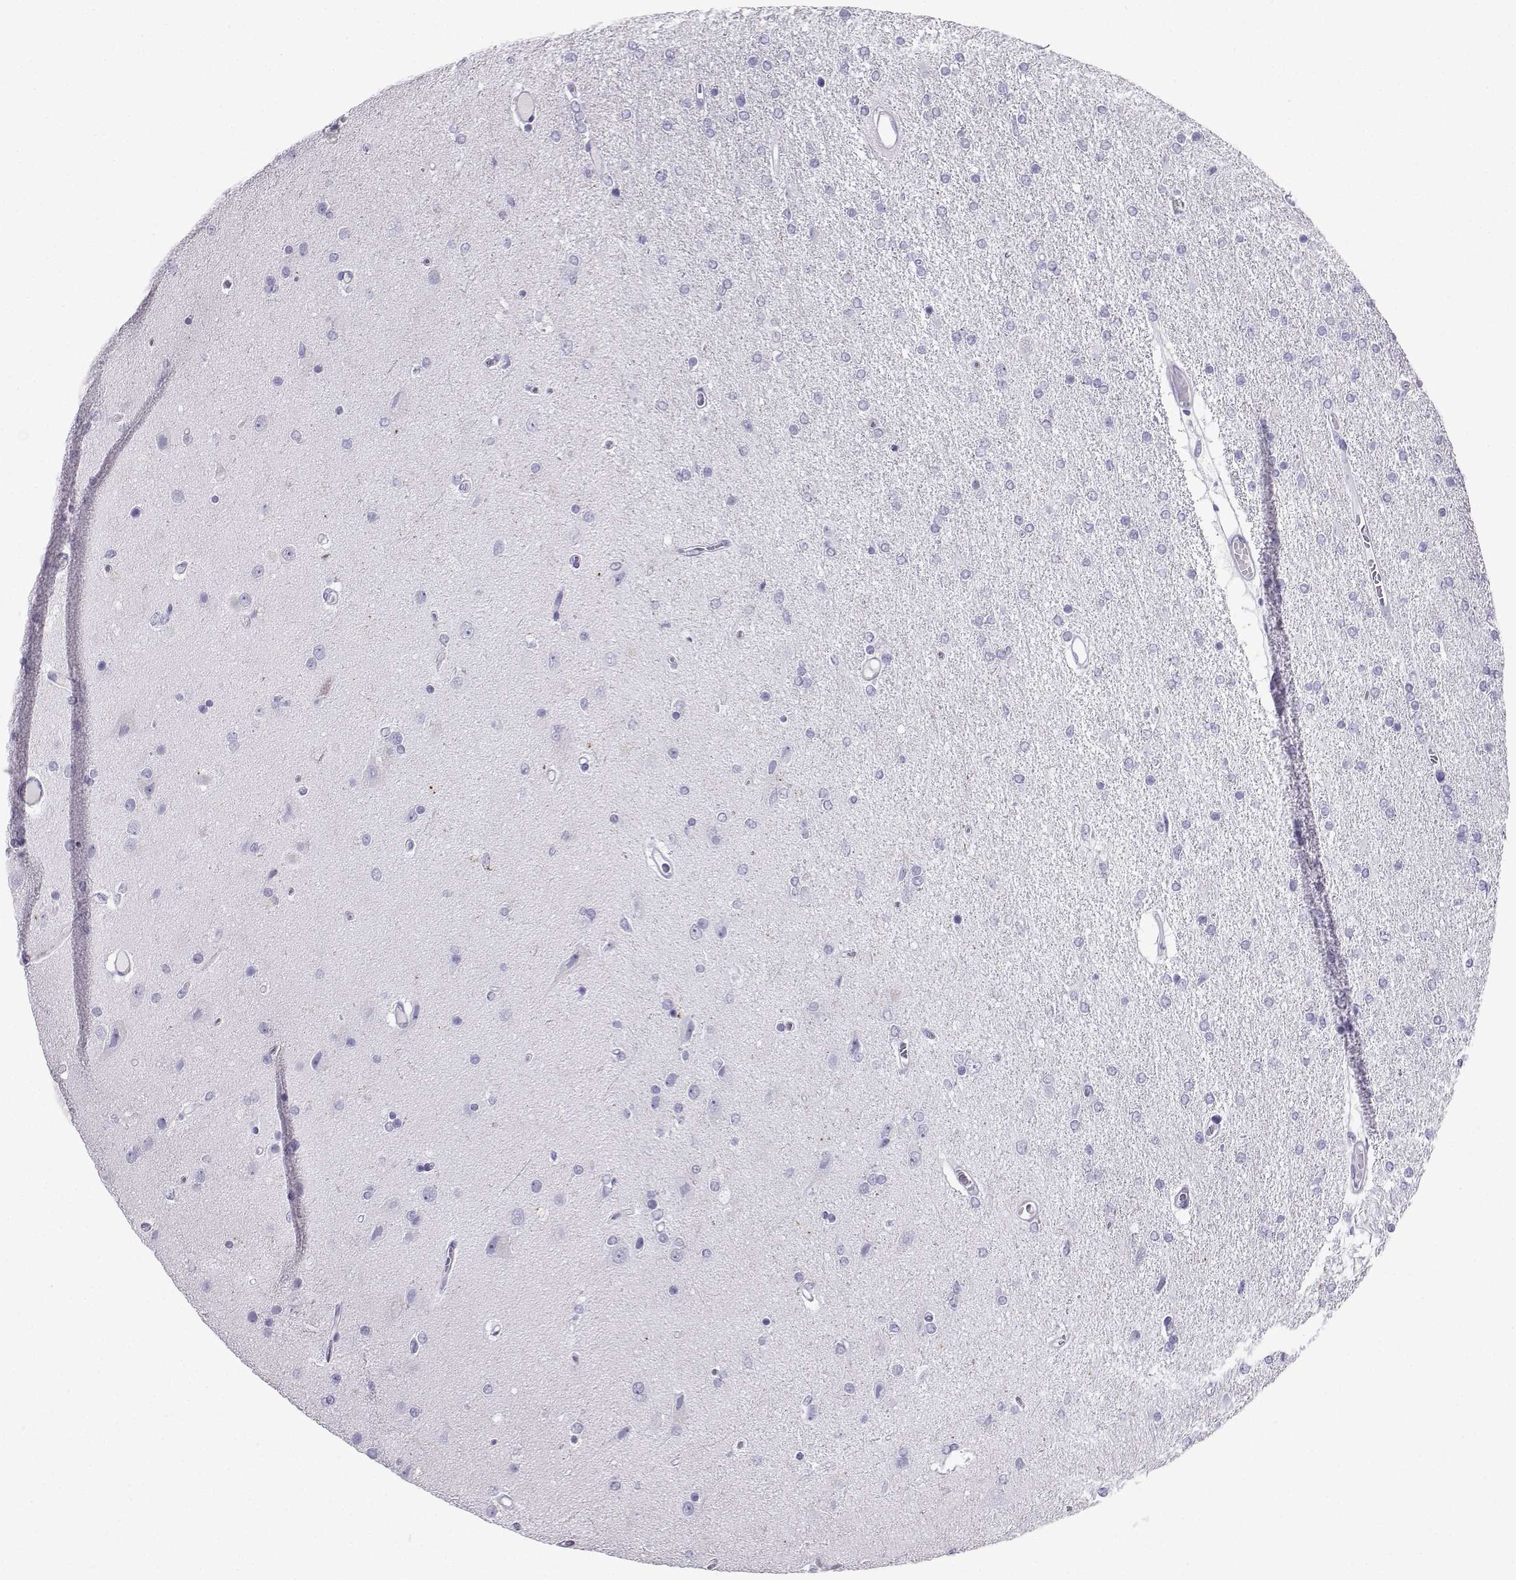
{"staining": {"intensity": "negative", "quantity": "none", "location": "none"}, "tissue": "glioma", "cell_type": "Tumor cells", "image_type": "cancer", "snomed": [{"axis": "morphology", "description": "Glioma, malignant, High grade"}, {"axis": "topography", "description": "Cerebral cortex"}], "caption": "Micrograph shows no significant protein positivity in tumor cells of glioma. The staining is performed using DAB brown chromogen with nuclei counter-stained in using hematoxylin.", "gene": "SLC18A2", "patient": {"sex": "male", "age": 70}}